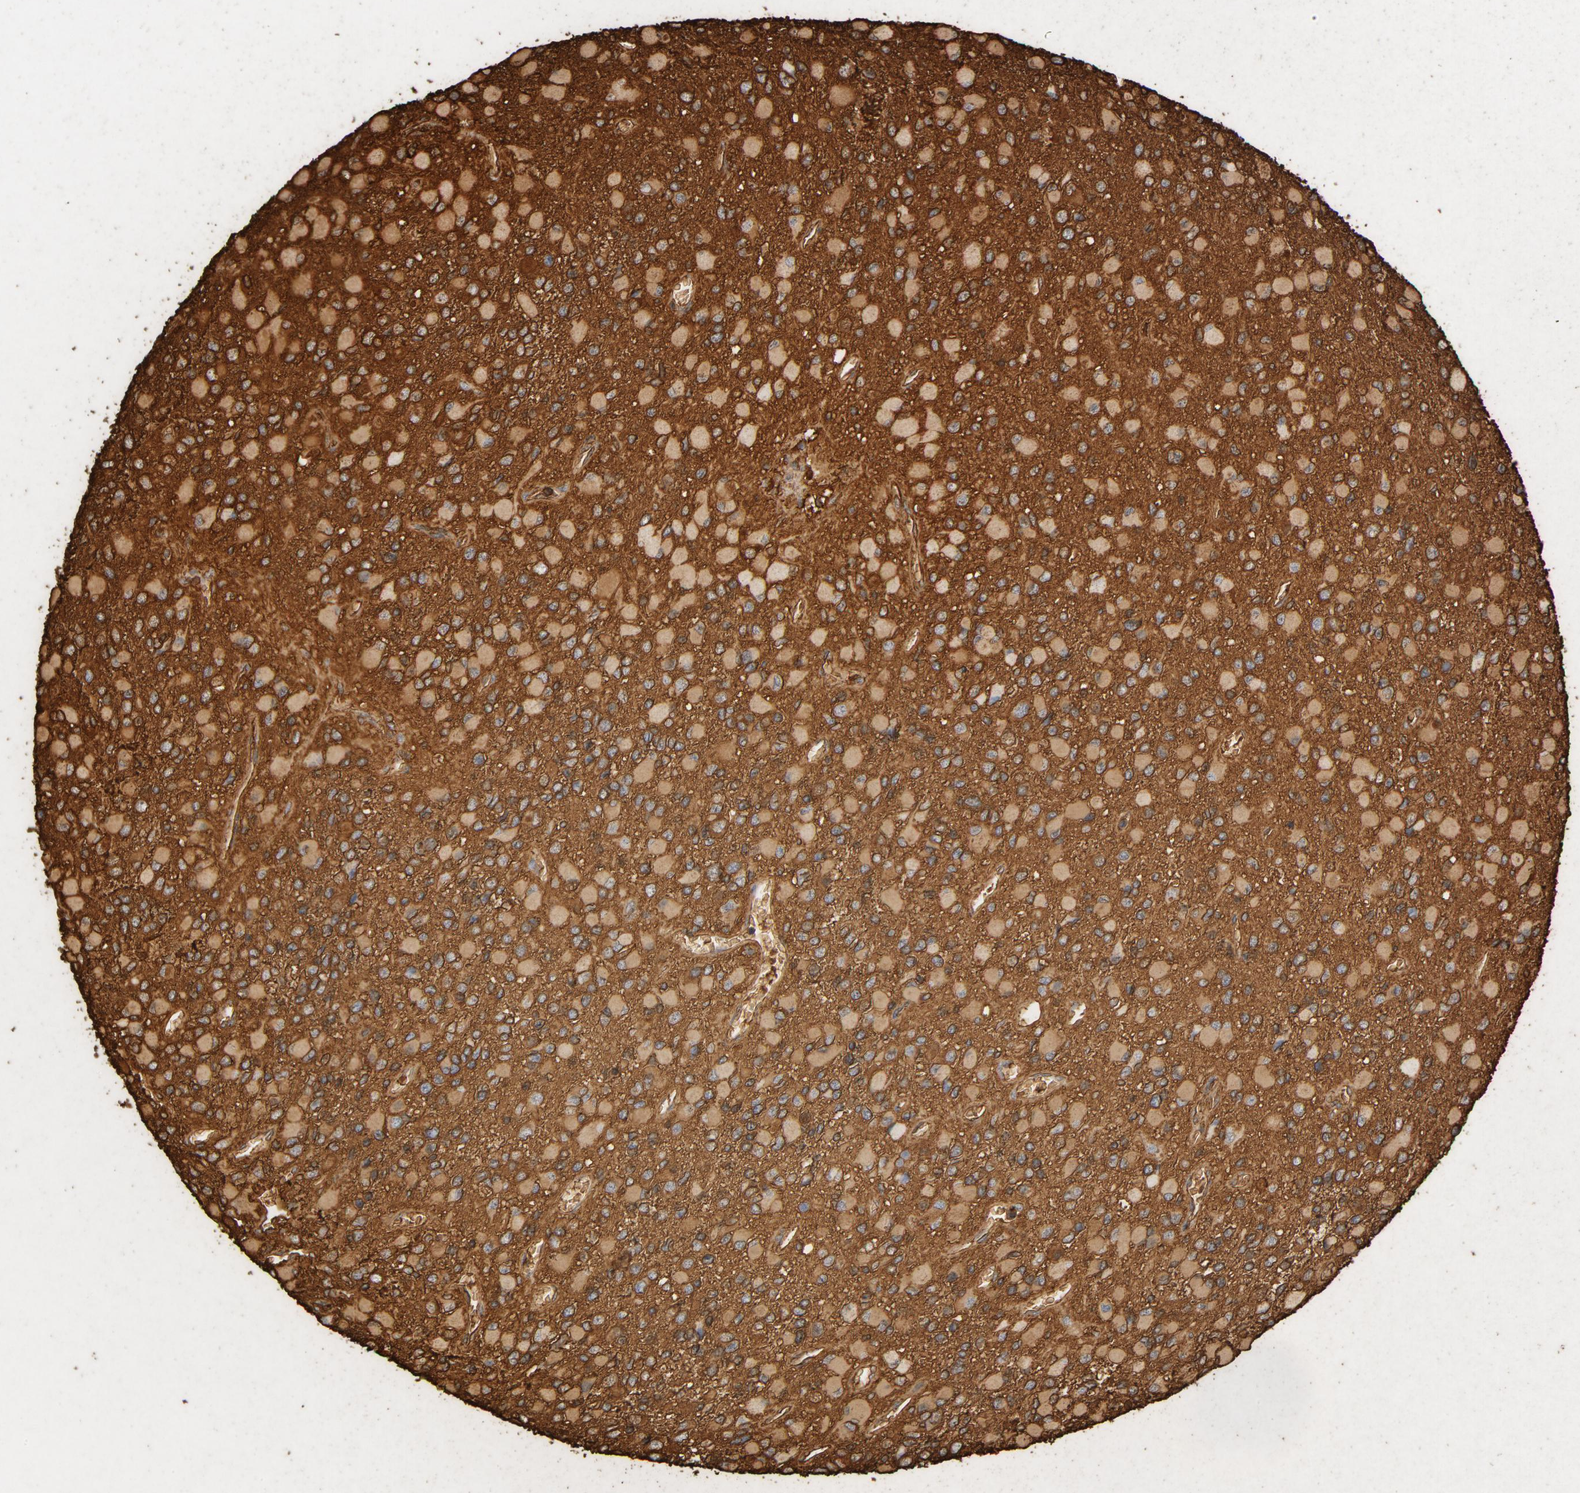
{"staining": {"intensity": "strong", "quantity": ">75%", "location": "cytoplasmic/membranous"}, "tissue": "glioma", "cell_type": "Tumor cells", "image_type": "cancer", "snomed": [{"axis": "morphology", "description": "Glioma, malignant, Low grade"}, {"axis": "topography", "description": "Brain"}], "caption": "This micrograph demonstrates glioma stained with immunohistochemistry to label a protein in brown. The cytoplasmic/membranous of tumor cells show strong positivity for the protein. Nuclei are counter-stained blue.", "gene": "PTPRB", "patient": {"sex": "male", "age": 42}}